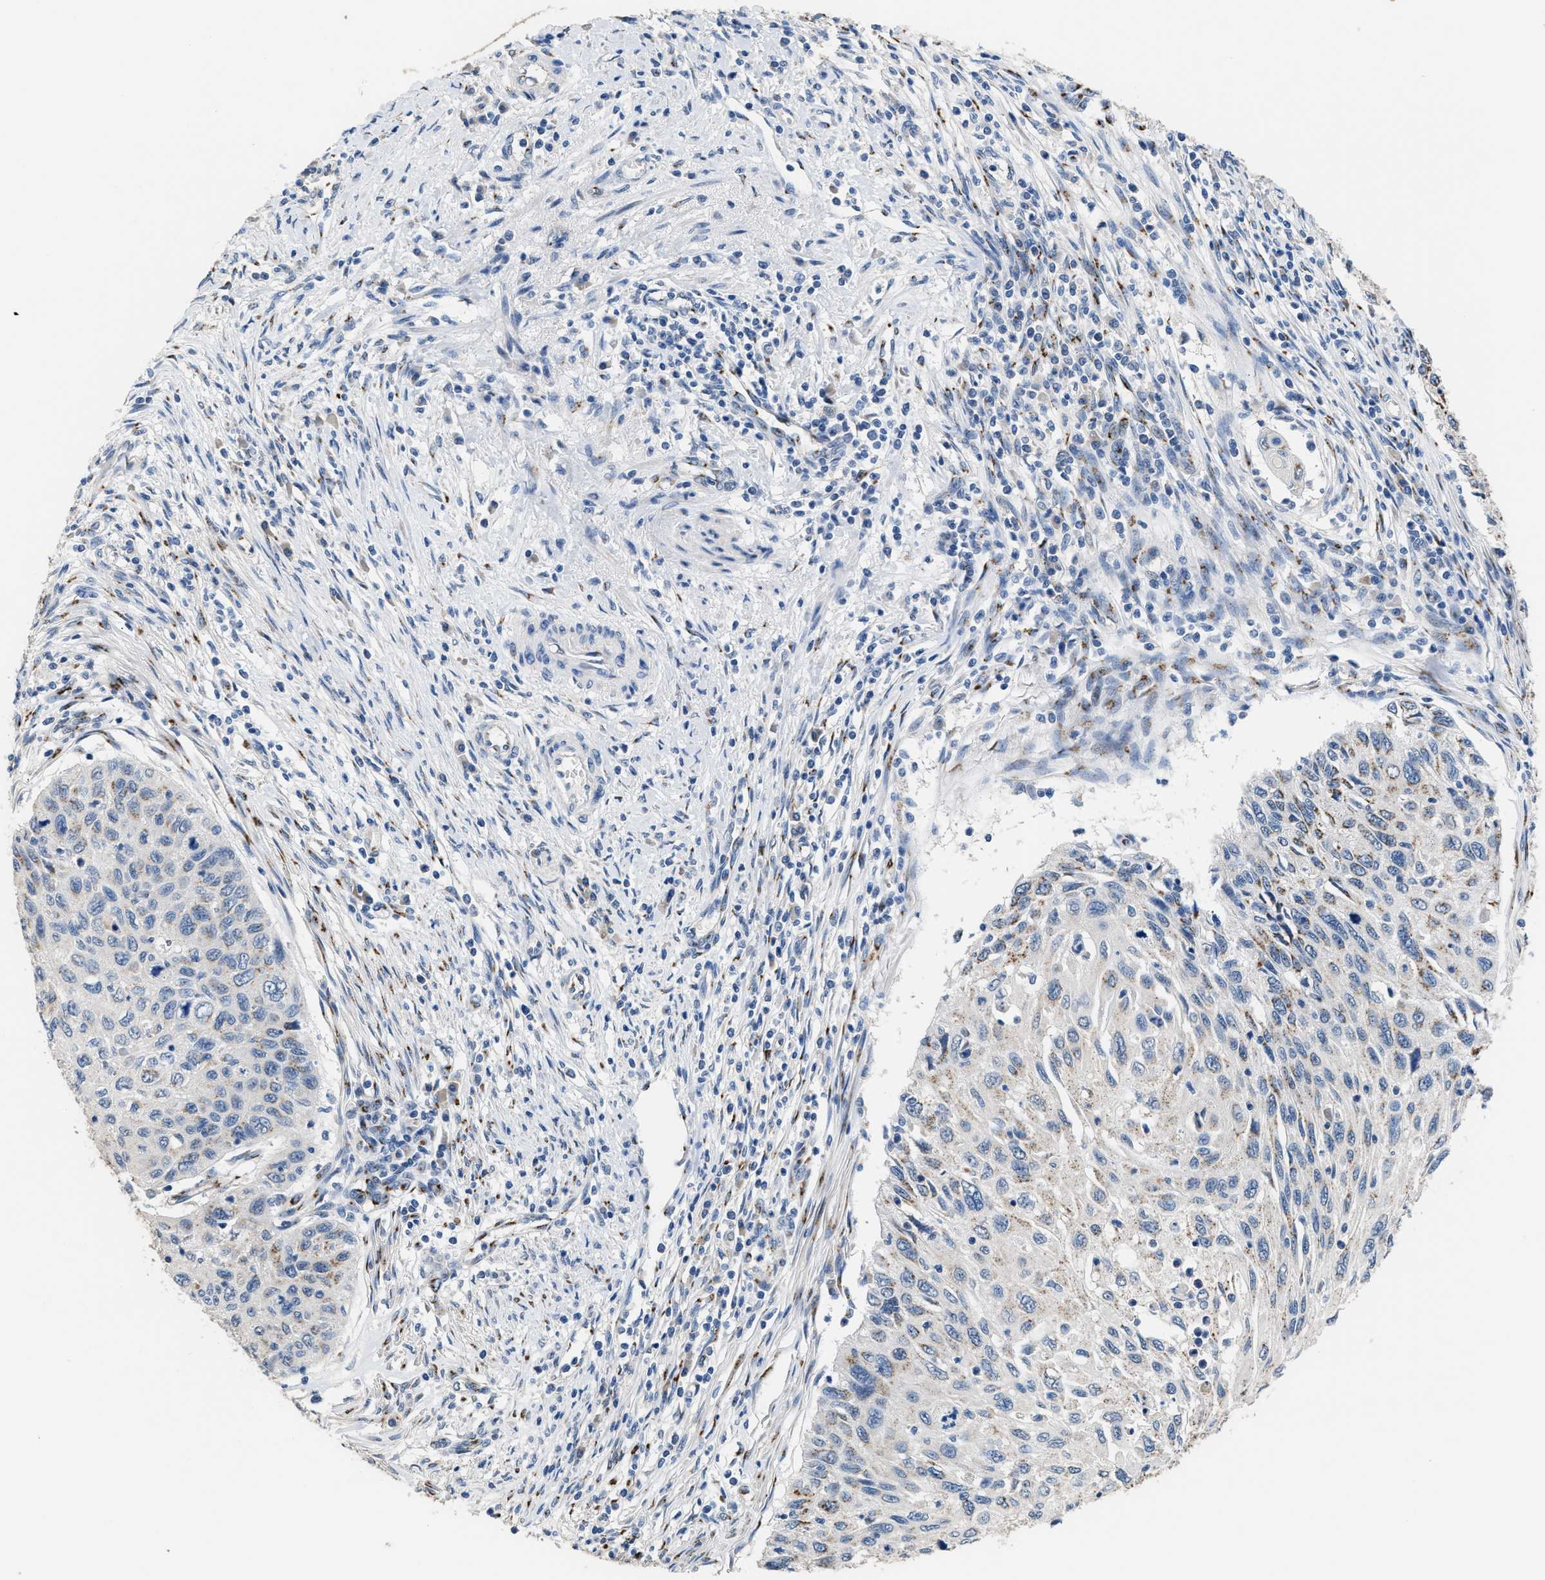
{"staining": {"intensity": "weak", "quantity": "<25%", "location": "cytoplasmic/membranous"}, "tissue": "cervical cancer", "cell_type": "Tumor cells", "image_type": "cancer", "snomed": [{"axis": "morphology", "description": "Squamous cell carcinoma, NOS"}, {"axis": "topography", "description": "Cervix"}], "caption": "Tumor cells show no significant protein expression in cervical cancer.", "gene": "GOLM1", "patient": {"sex": "female", "age": 70}}